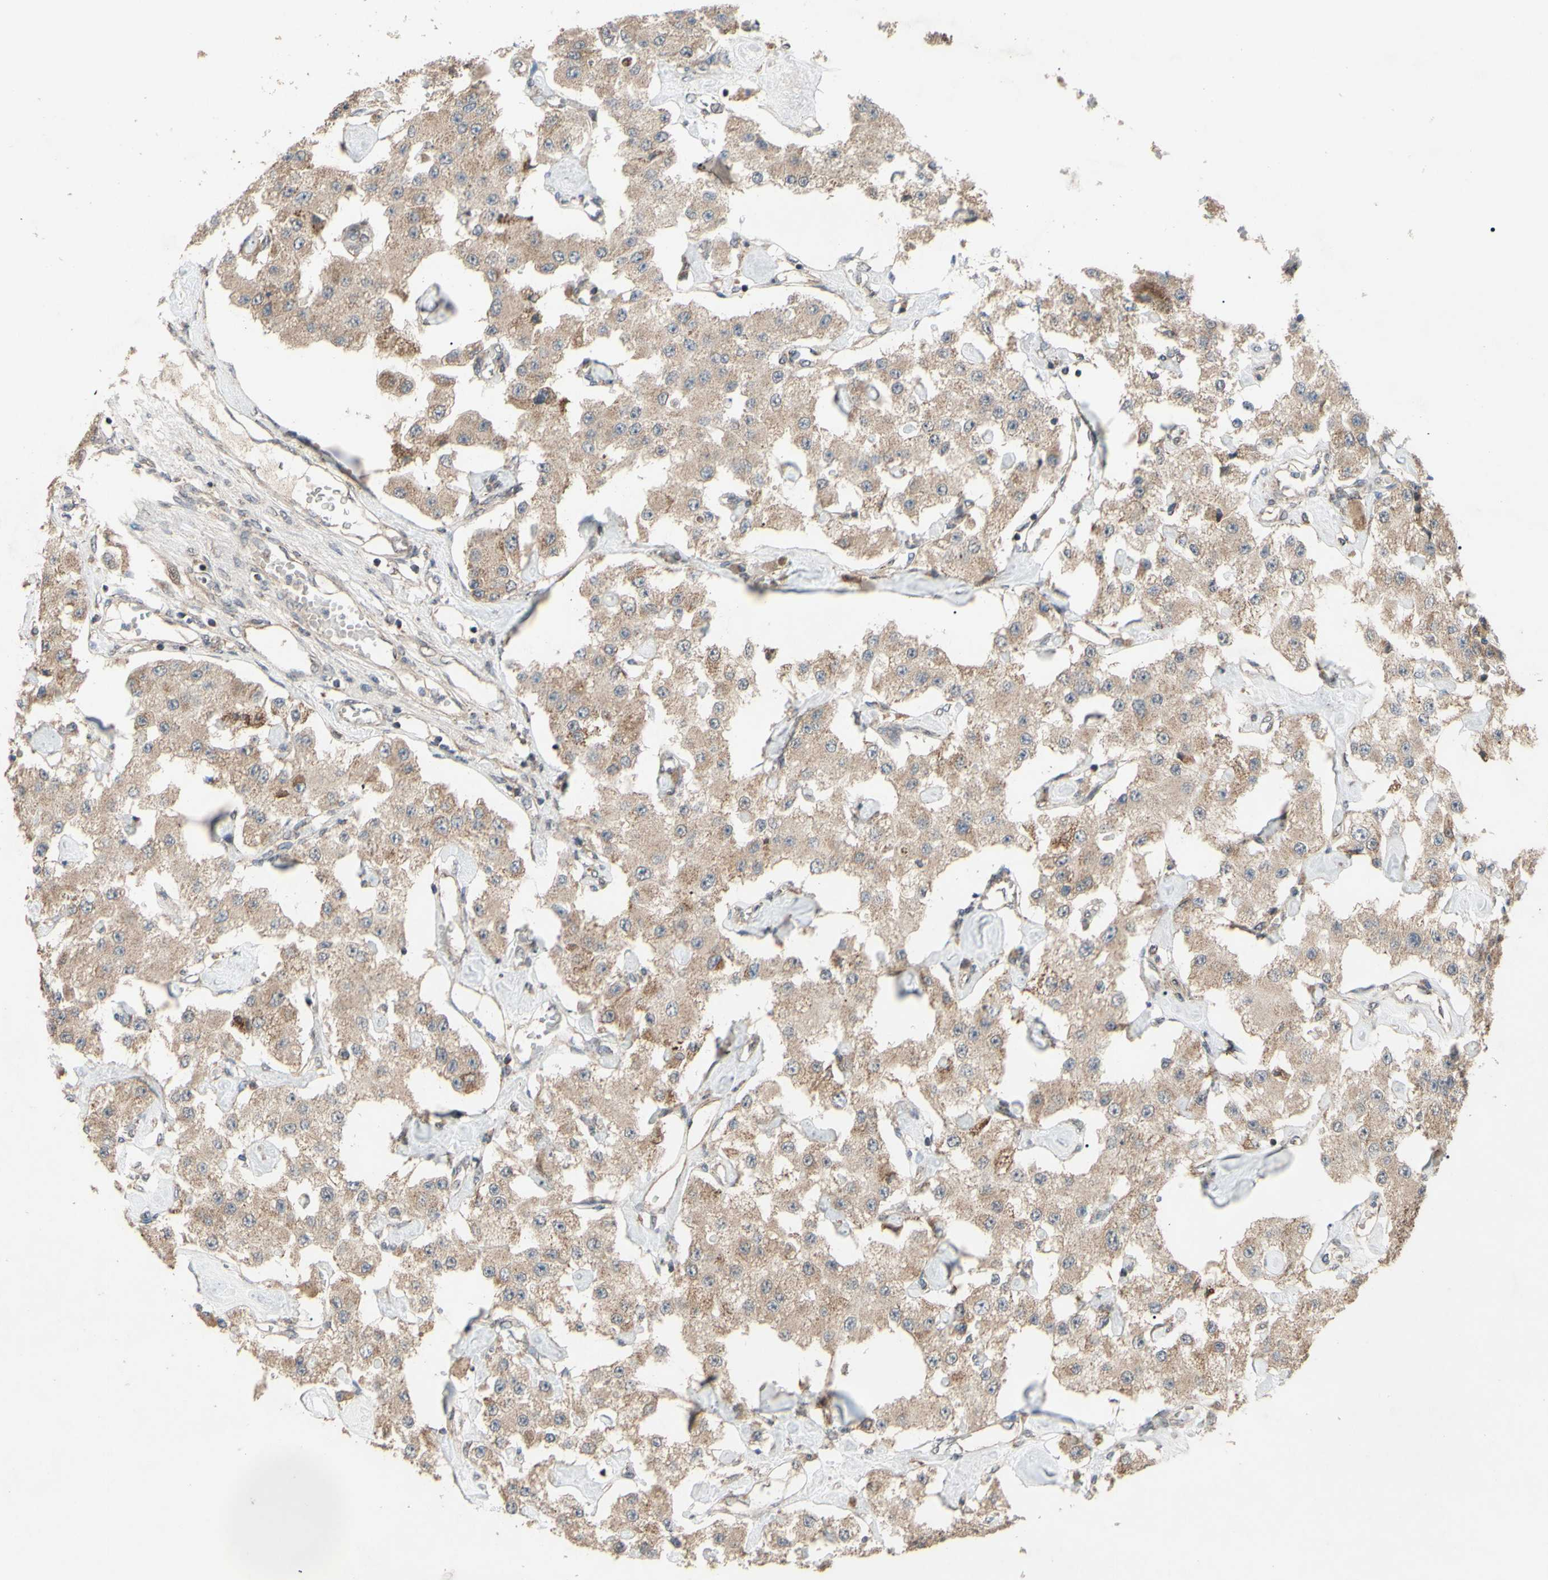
{"staining": {"intensity": "weak", "quantity": ">75%", "location": "cytoplasmic/membranous"}, "tissue": "carcinoid", "cell_type": "Tumor cells", "image_type": "cancer", "snomed": [{"axis": "morphology", "description": "Carcinoid, malignant, NOS"}, {"axis": "topography", "description": "Pancreas"}], "caption": "IHC (DAB) staining of human malignant carcinoid demonstrates weak cytoplasmic/membranous protein positivity in about >75% of tumor cells. The staining was performed using DAB, with brown indicating positive protein expression. Nuclei are stained blue with hematoxylin.", "gene": "CD164", "patient": {"sex": "male", "age": 41}}